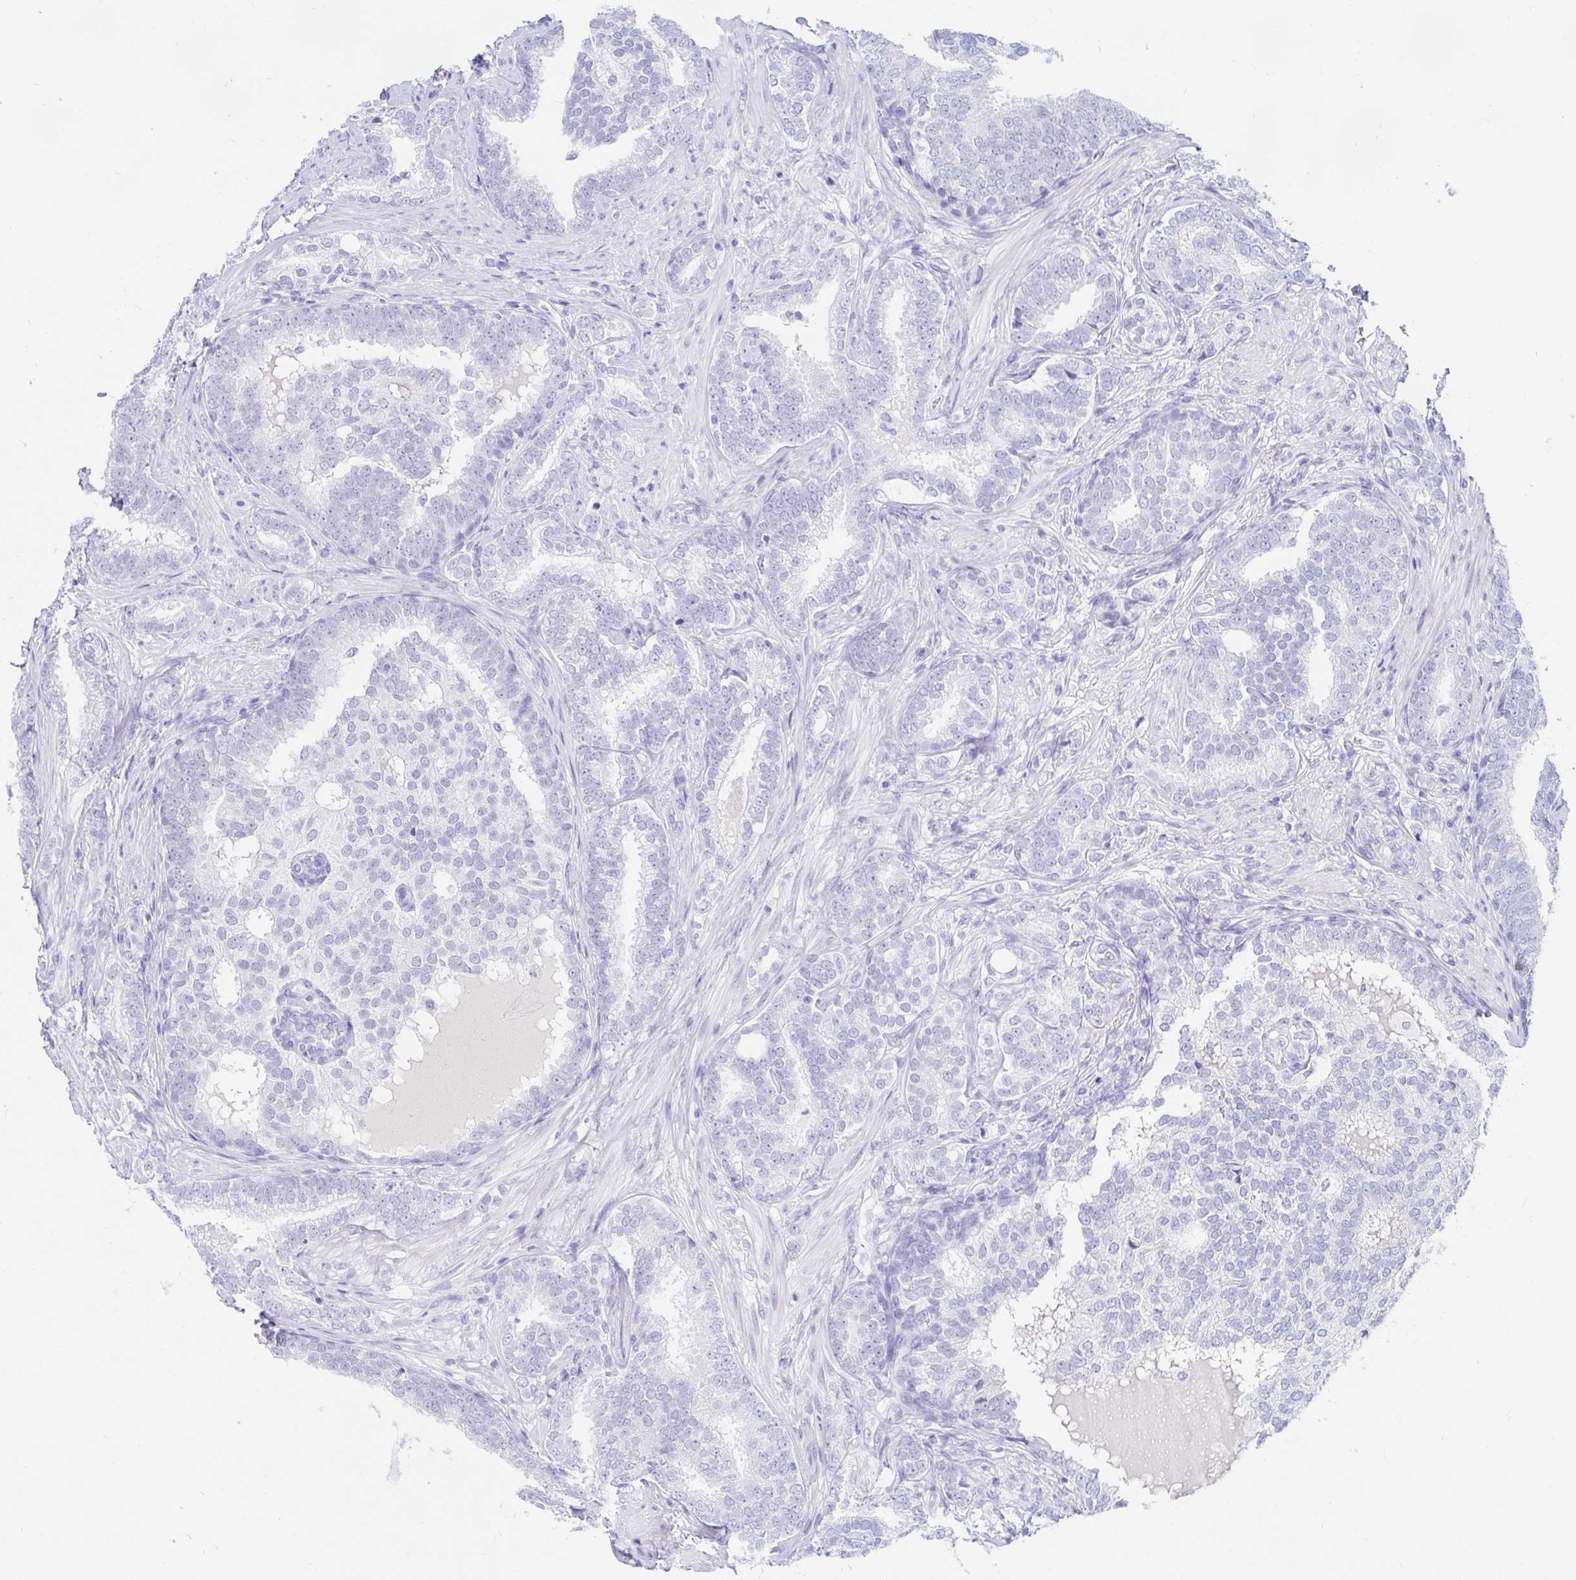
{"staining": {"intensity": "negative", "quantity": "none", "location": "none"}, "tissue": "prostate cancer", "cell_type": "Tumor cells", "image_type": "cancer", "snomed": [{"axis": "morphology", "description": "Adenocarcinoma, High grade"}, {"axis": "topography", "description": "Prostate"}], "caption": "There is no significant expression in tumor cells of prostate cancer.", "gene": "OR6T1", "patient": {"sex": "male", "age": 72}}